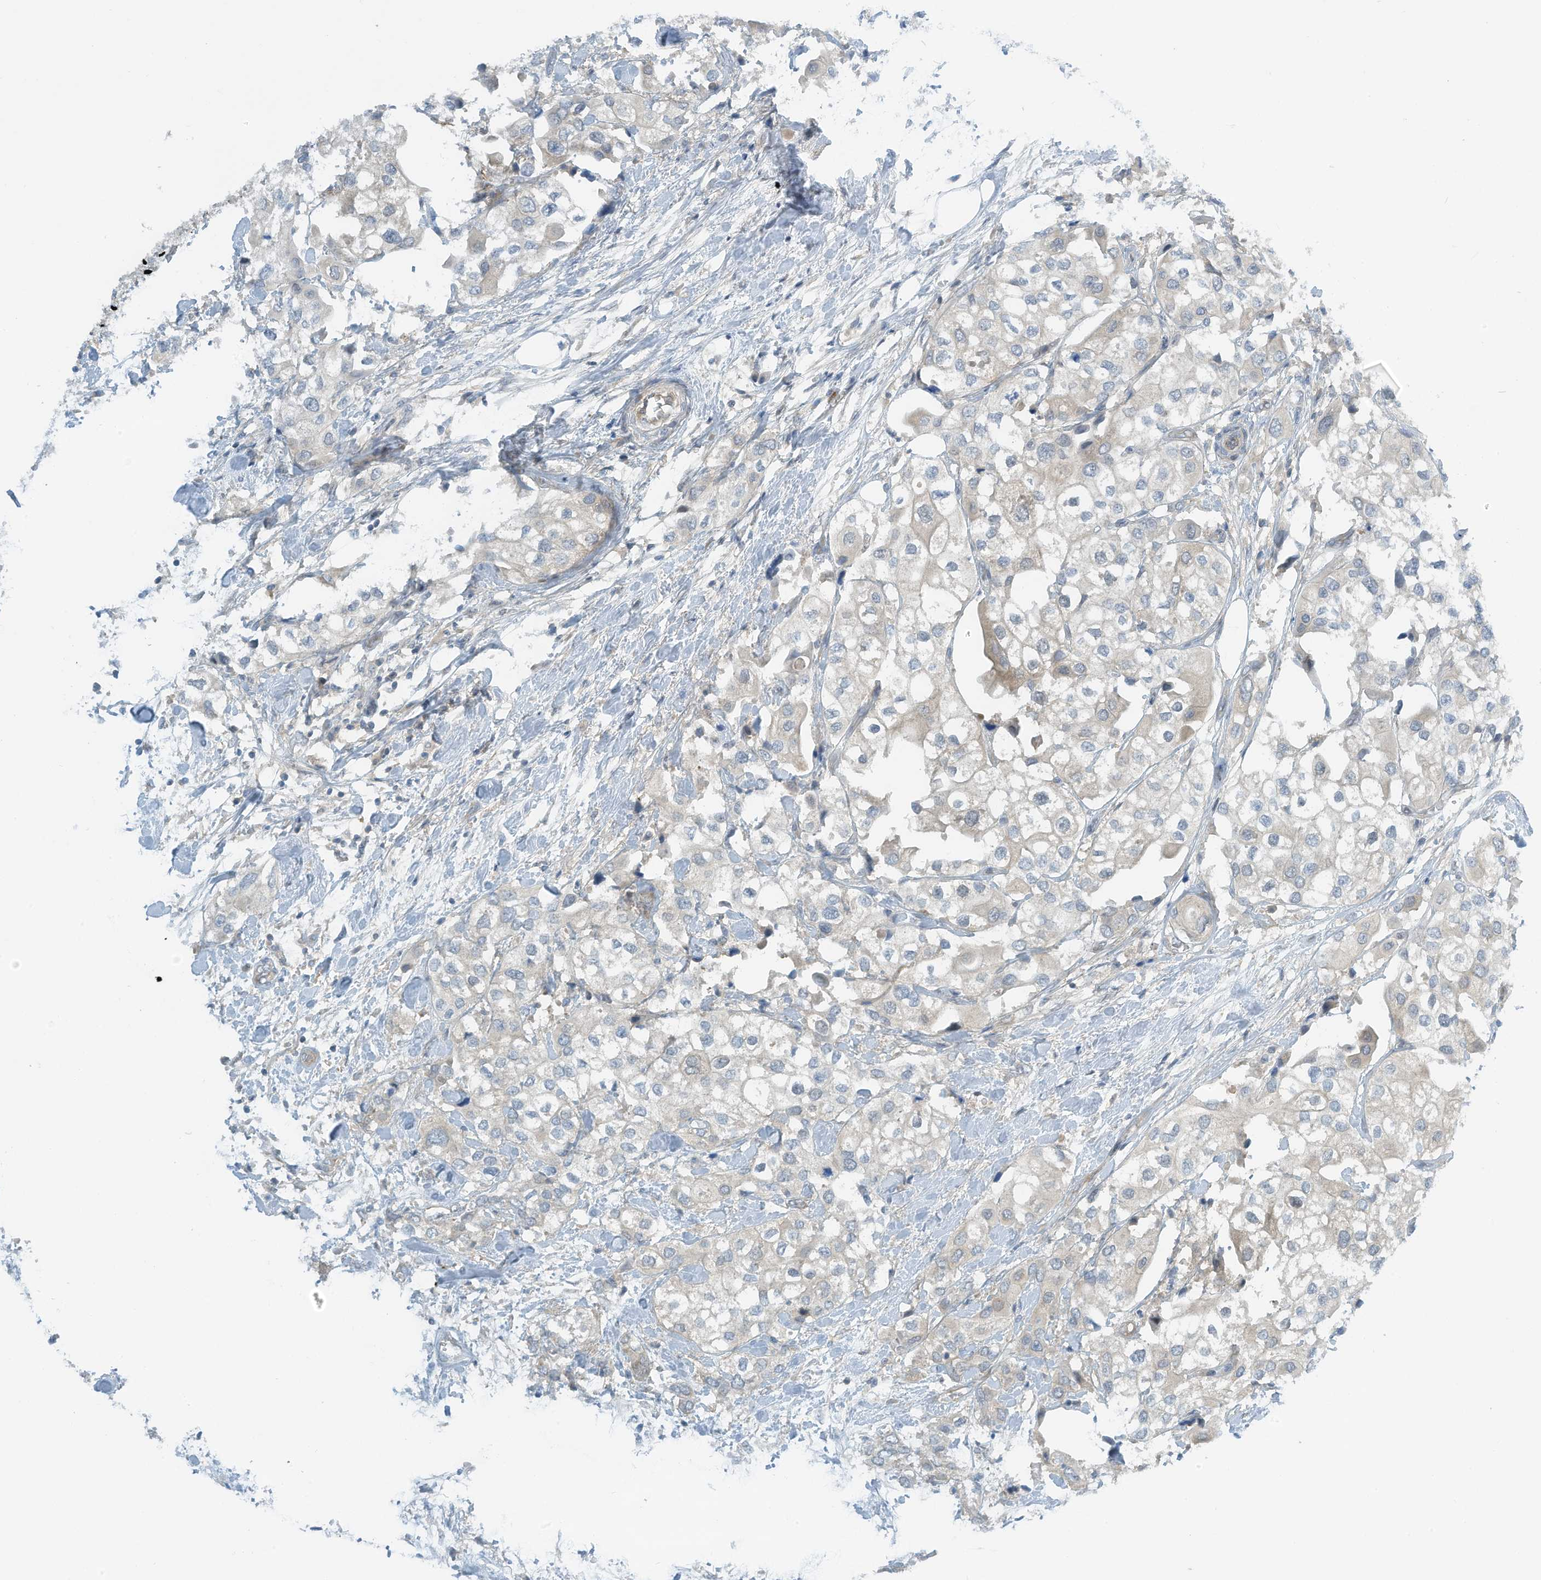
{"staining": {"intensity": "negative", "quantity": "none", "location": "none"}, "tissue": "urothelial cancer", "cell_type": "Tumor cells", "image_type": "cancer", "snomed": [{"axis": "morphology", "description": "Urothelial carcinoma, High grade"}, {"axis": "topography", "description": "Urinary bladder"}], "caption": "IHC image of neoplastic tissue: urothelial cancer stained with DAB (3,3'-diaminobenzidine) demonstrates no significant protein positivity in tumor cells.", "gene": "FSD1L", "patient": {"sex": "male", "age": 64}}